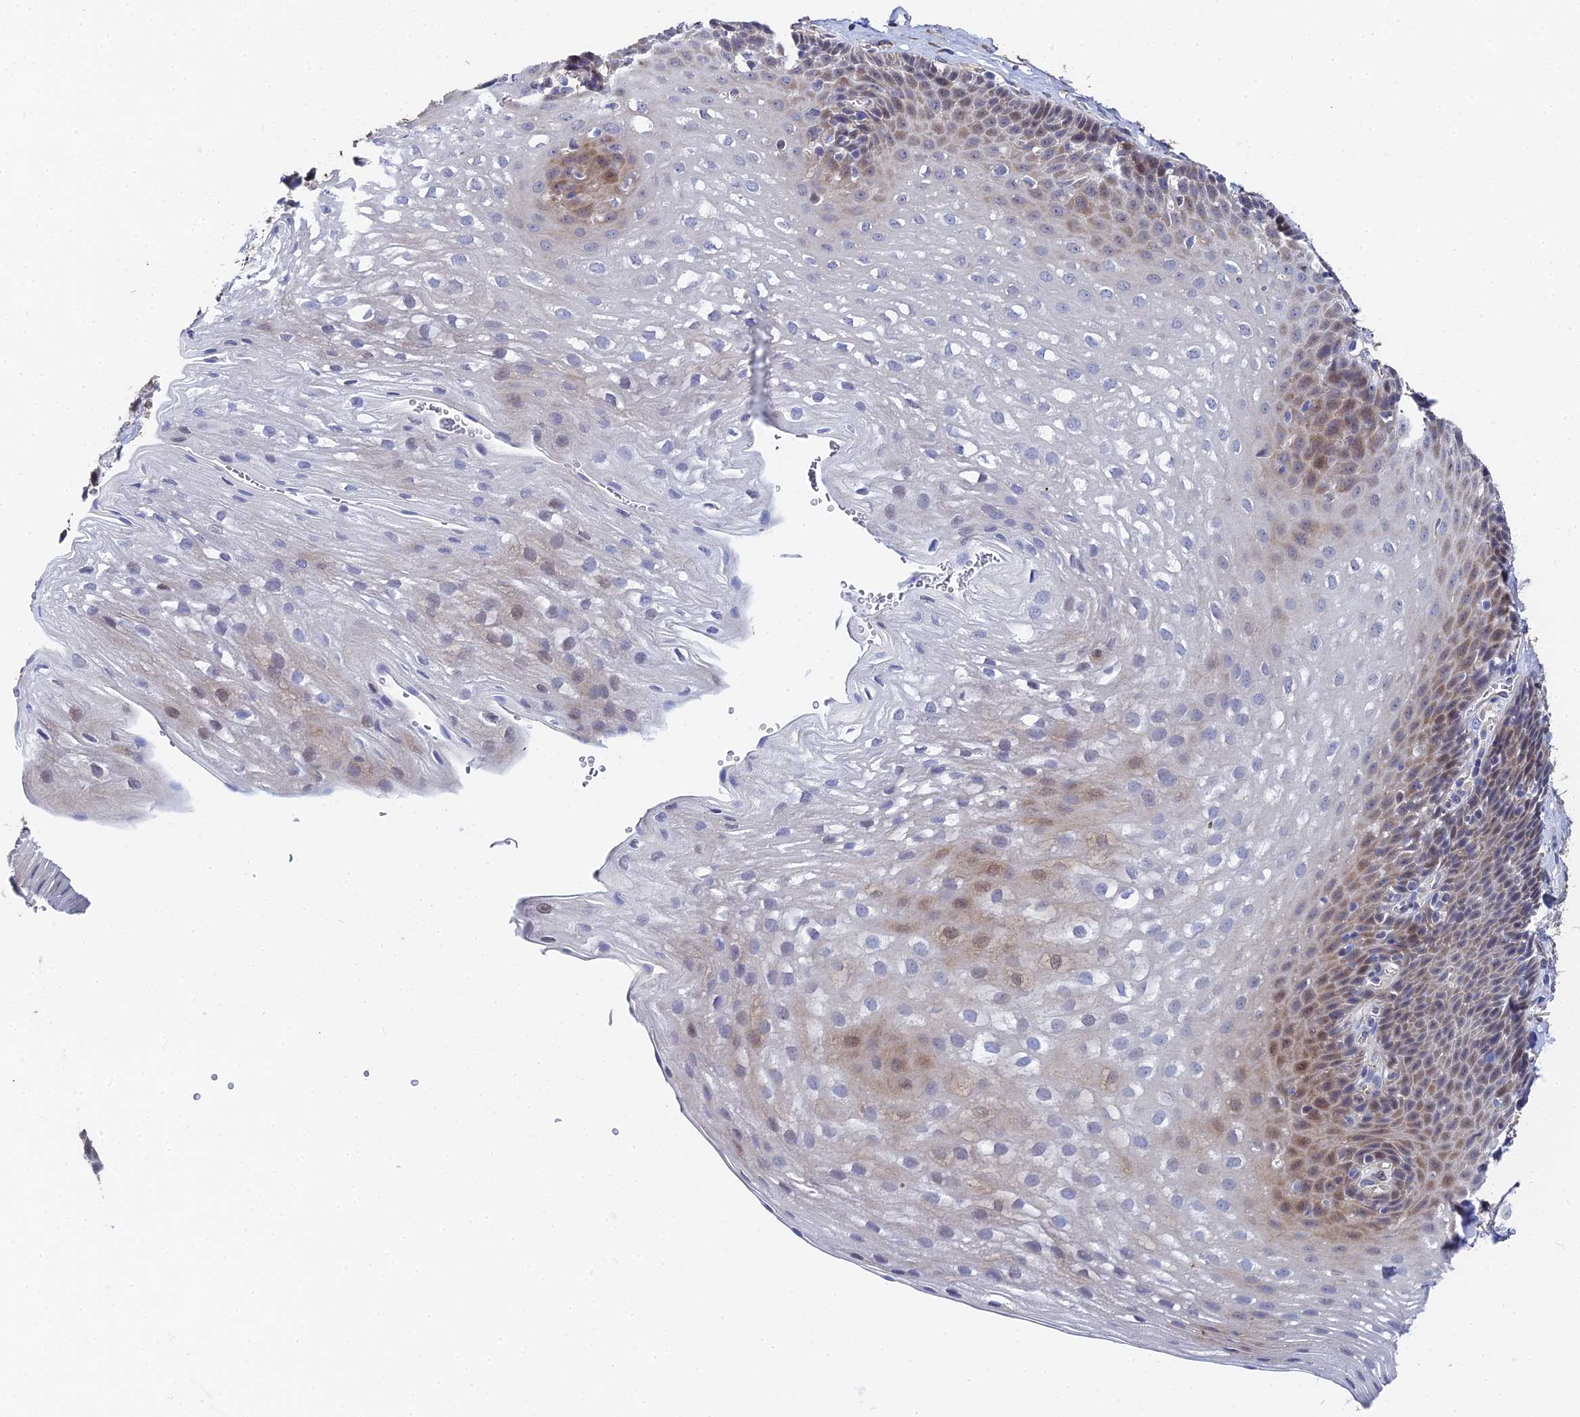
{"staining": {"intensity": "weak", "quantity": "25%-75%", "location": "cytoplasmic/membranous,nuclear"}, "tissue": "esophagus", "cell_type": "Squamous epithelial cells", "image_type": "normal", "snomed": [{"axis": "morphology", "description": "Normal tissue, NOS"}, {"axis": "topography", "description": "Esophagus"}], "caption": "Approximately 25%-75% of squamous epithelial cells in normal human esophagus demonstrate weak cytoplasmic/membranous,nuclear protein expression as visualized by brown immunohistochemical staining.", "gene": "ENSG00000268674", "patient": {"sex": "female", "age": 66}}